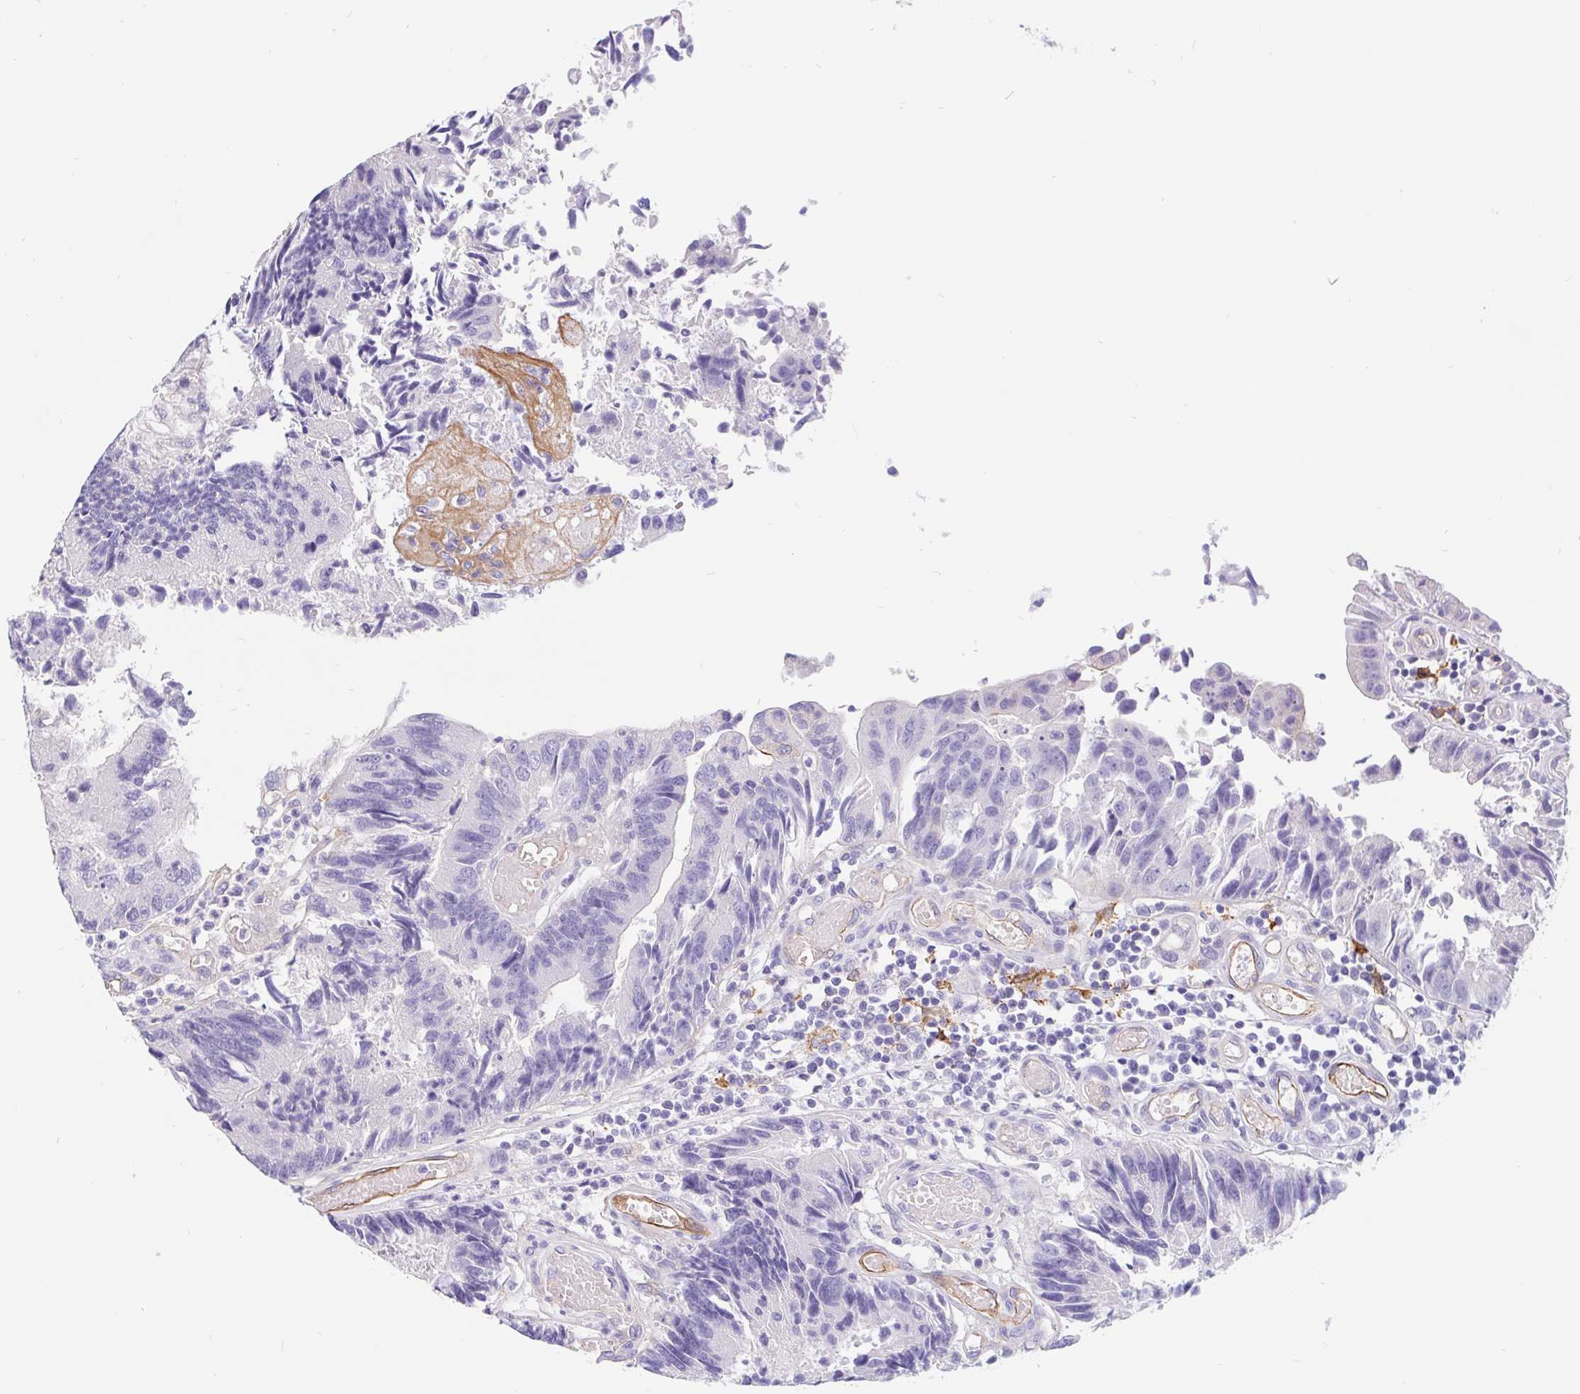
{"staining": {"intensity": "negative", "quantity": "none", "location": "none"}, "tissue": "colorectal cancer", "cell_type": "Tumor cells", "image_type": "cancer", "snomed": [{"axis": "morphology", "description": "Adenocarcinoma, NOS"}, {"axis": "topography", "description": "Colon"}], "caption": "Image shows no significant protein positivity in tumor cells of adenocarcinoma (colorectal).", "gene": "LIMCH1", "patient": {"sex": "female", "age": 67}}